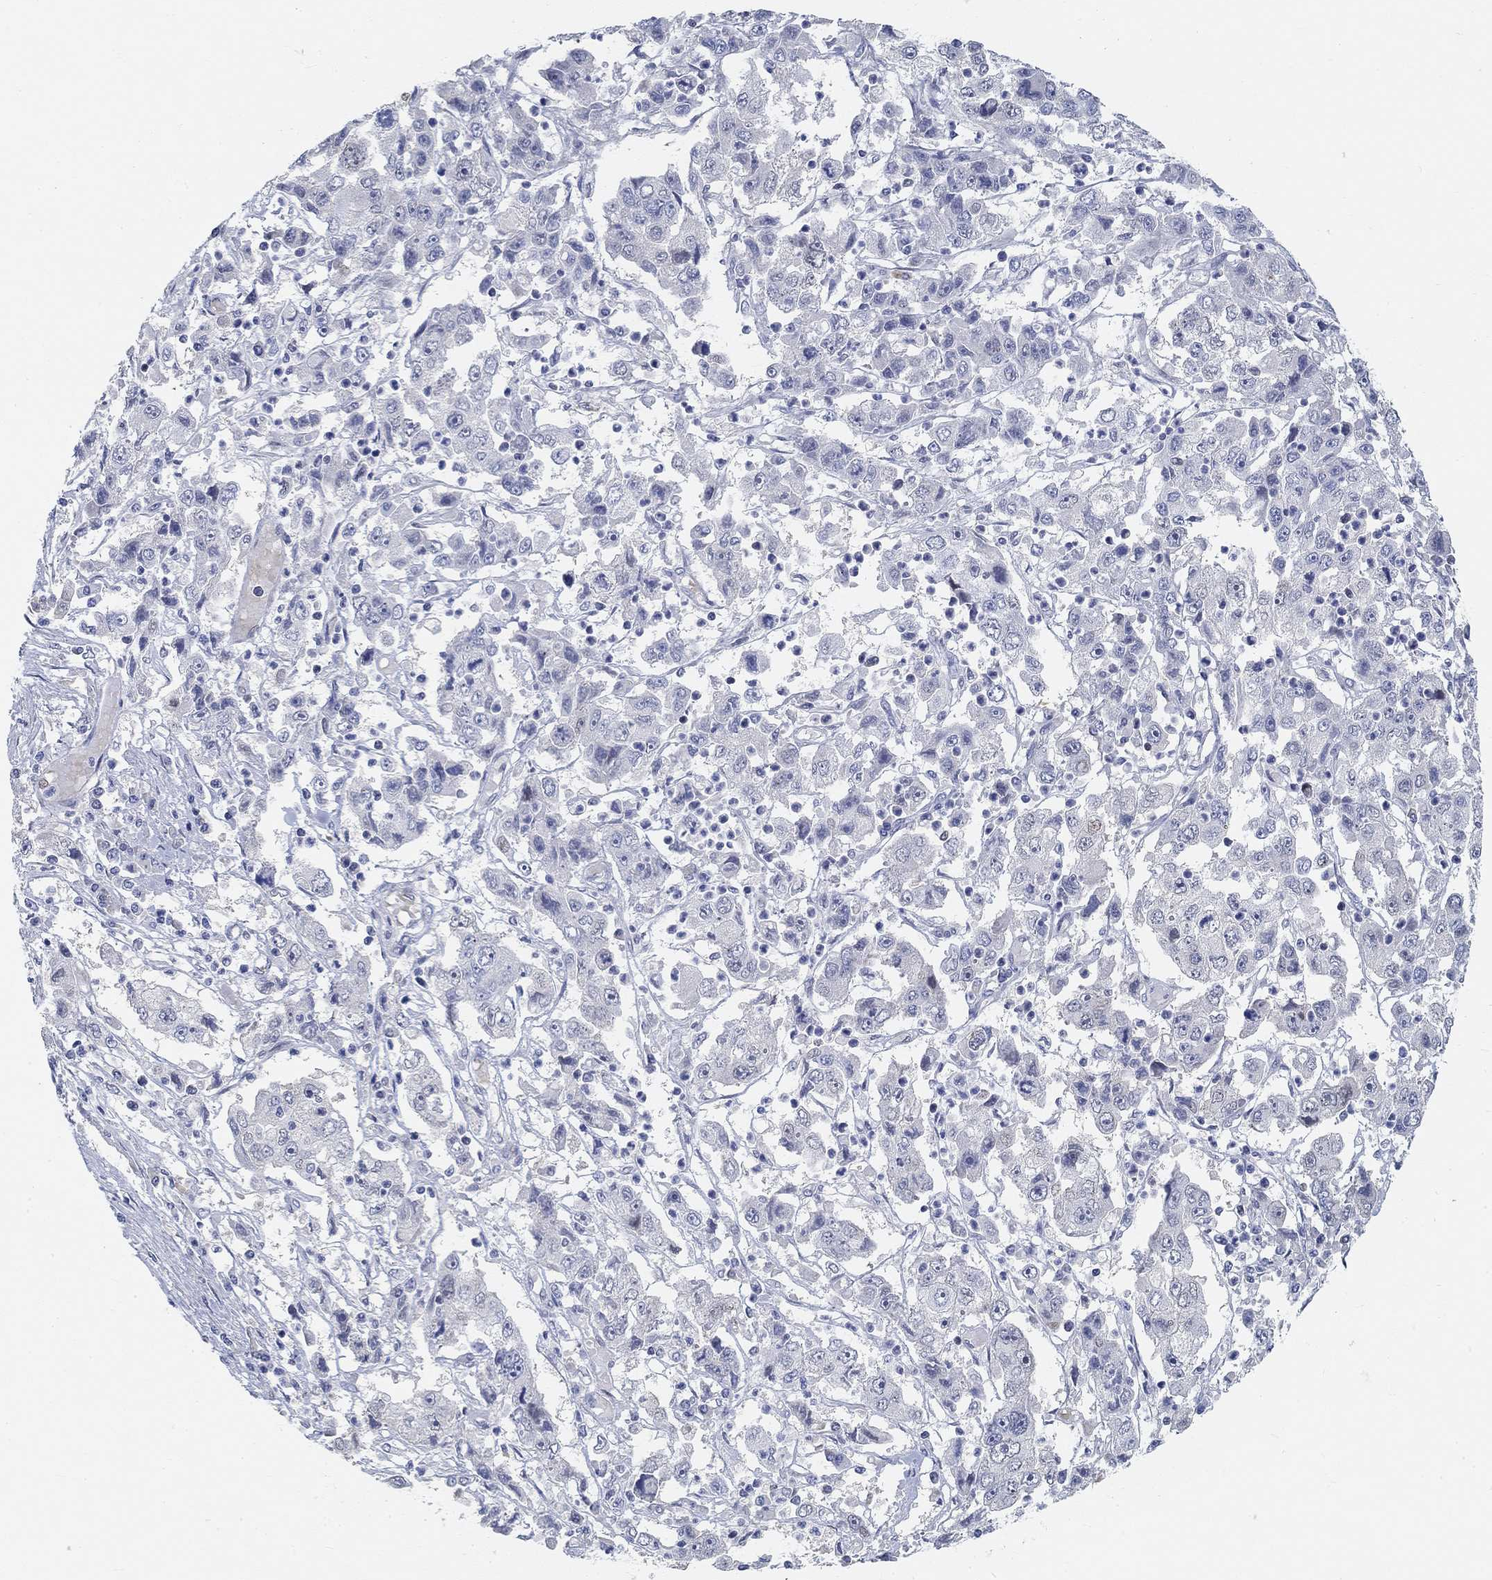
{"staining": {"intensity": "negative", "quantity": "none", "location": "none"}, "tissue": "cervical cancer", "cell_type": "Tumor cells", "image_type": "cancer", "snomed": [{"axis": "morphology", "description": "Squamous cell carcinoma, NOS"}, {"axis": "topography", "description": "Cervix"}], "caption": "IHC of human cervical squamous cell carcinoma reveals no staining in tumor cells.", "gene": "SNTG2", "patient": {"sex": "female", "age": 36}}